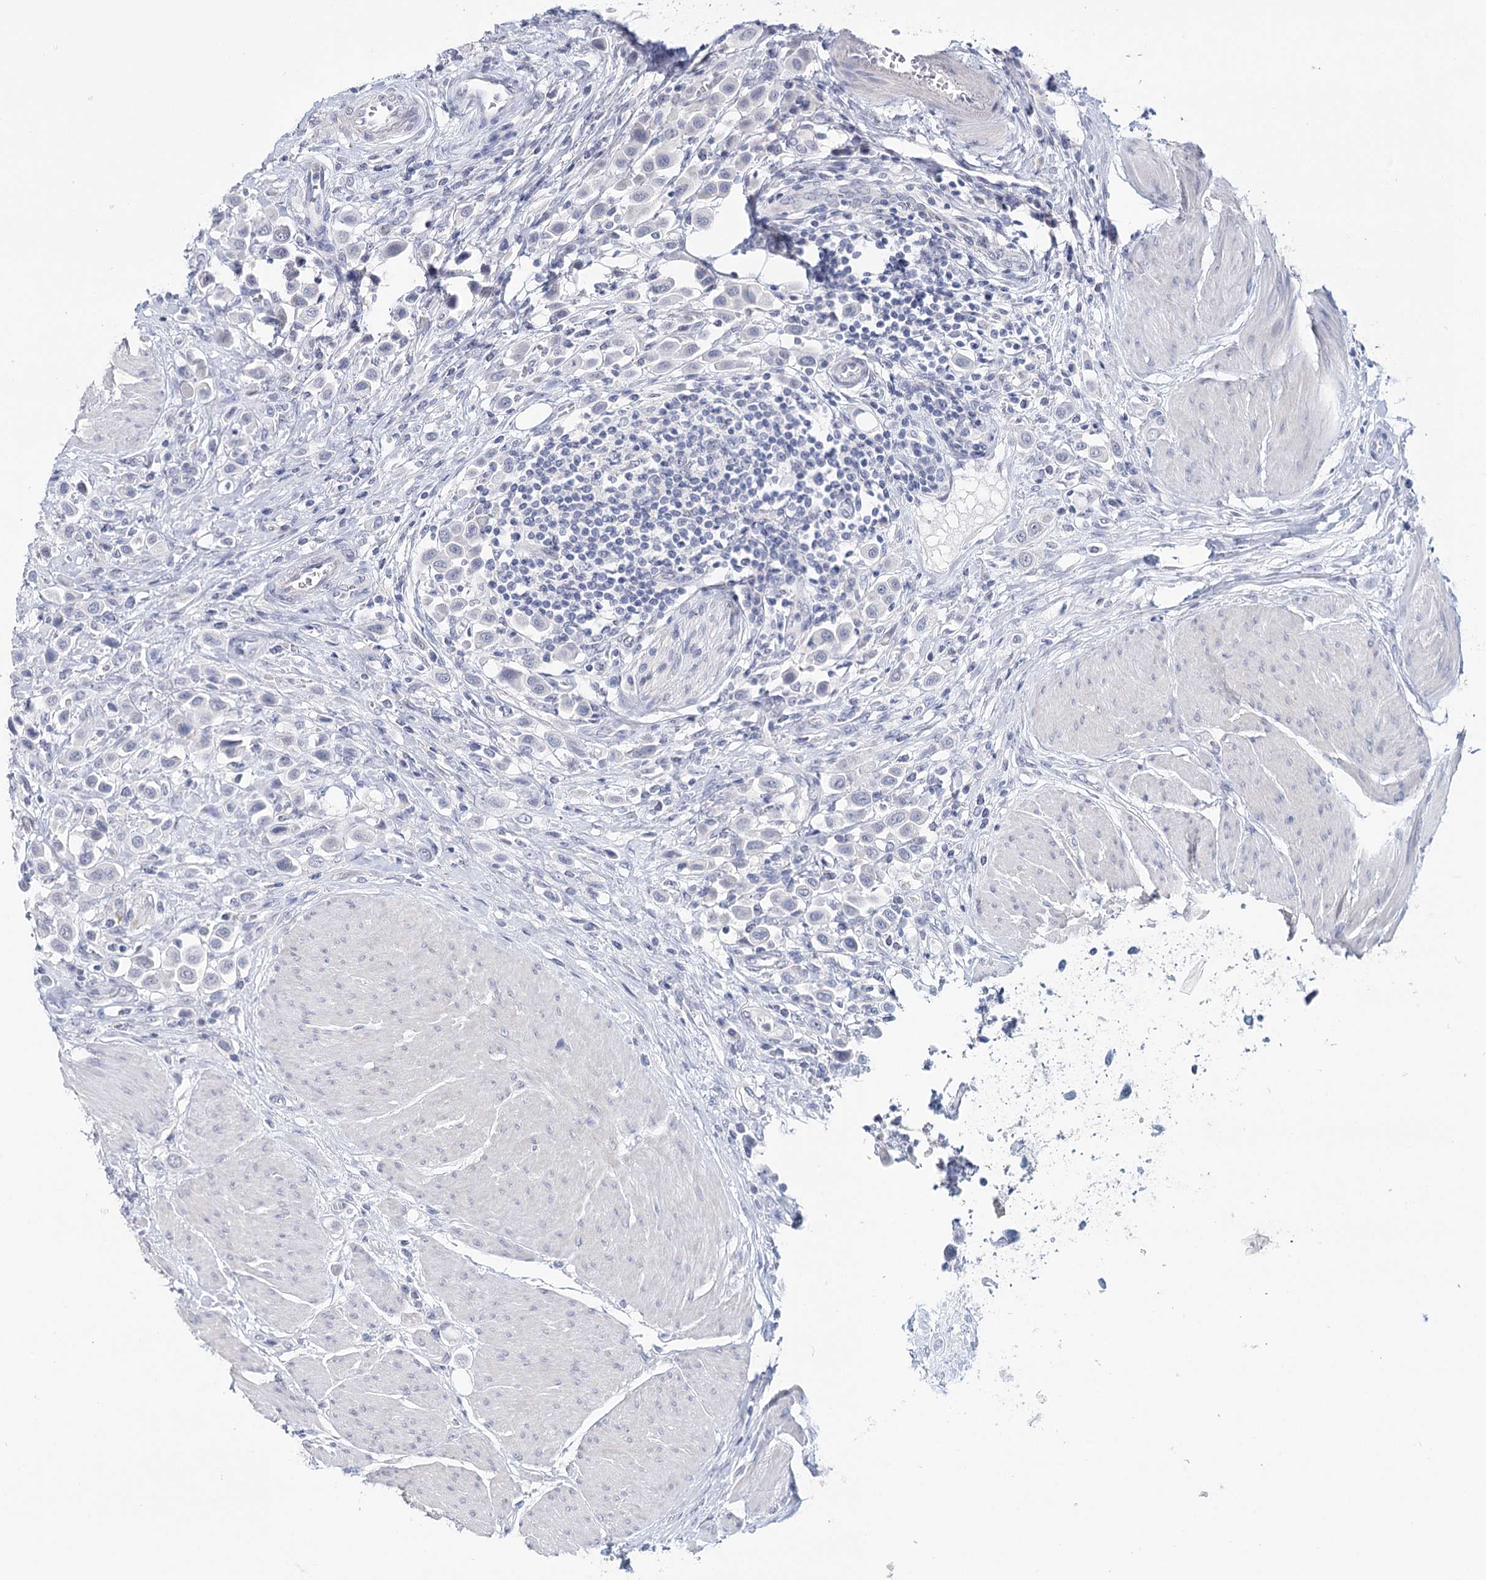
{"staining": {"intensity": "negative", "quantity": "none", "location": "none"}, "tissue": "urothelial cancer", "cell_type": "Tumor cells", "image_type": "cancer", "snomed": [{"axis": "morphology", "description": "Urothelial carcinoma, High grade"}, {"axis": "topography", "description": "Urinary bladder"}], "caption": "Histopathology image shows no significant protein positivity in tumor cells of urothelial carcinoma (high-grade). (Stains: DAB IHC with hematoxylin counter stain, Microscopy: brightfield microscopy at high magnification).", "gene": "HSPA4L", "patient": {"sex": "male", "age": 50}}